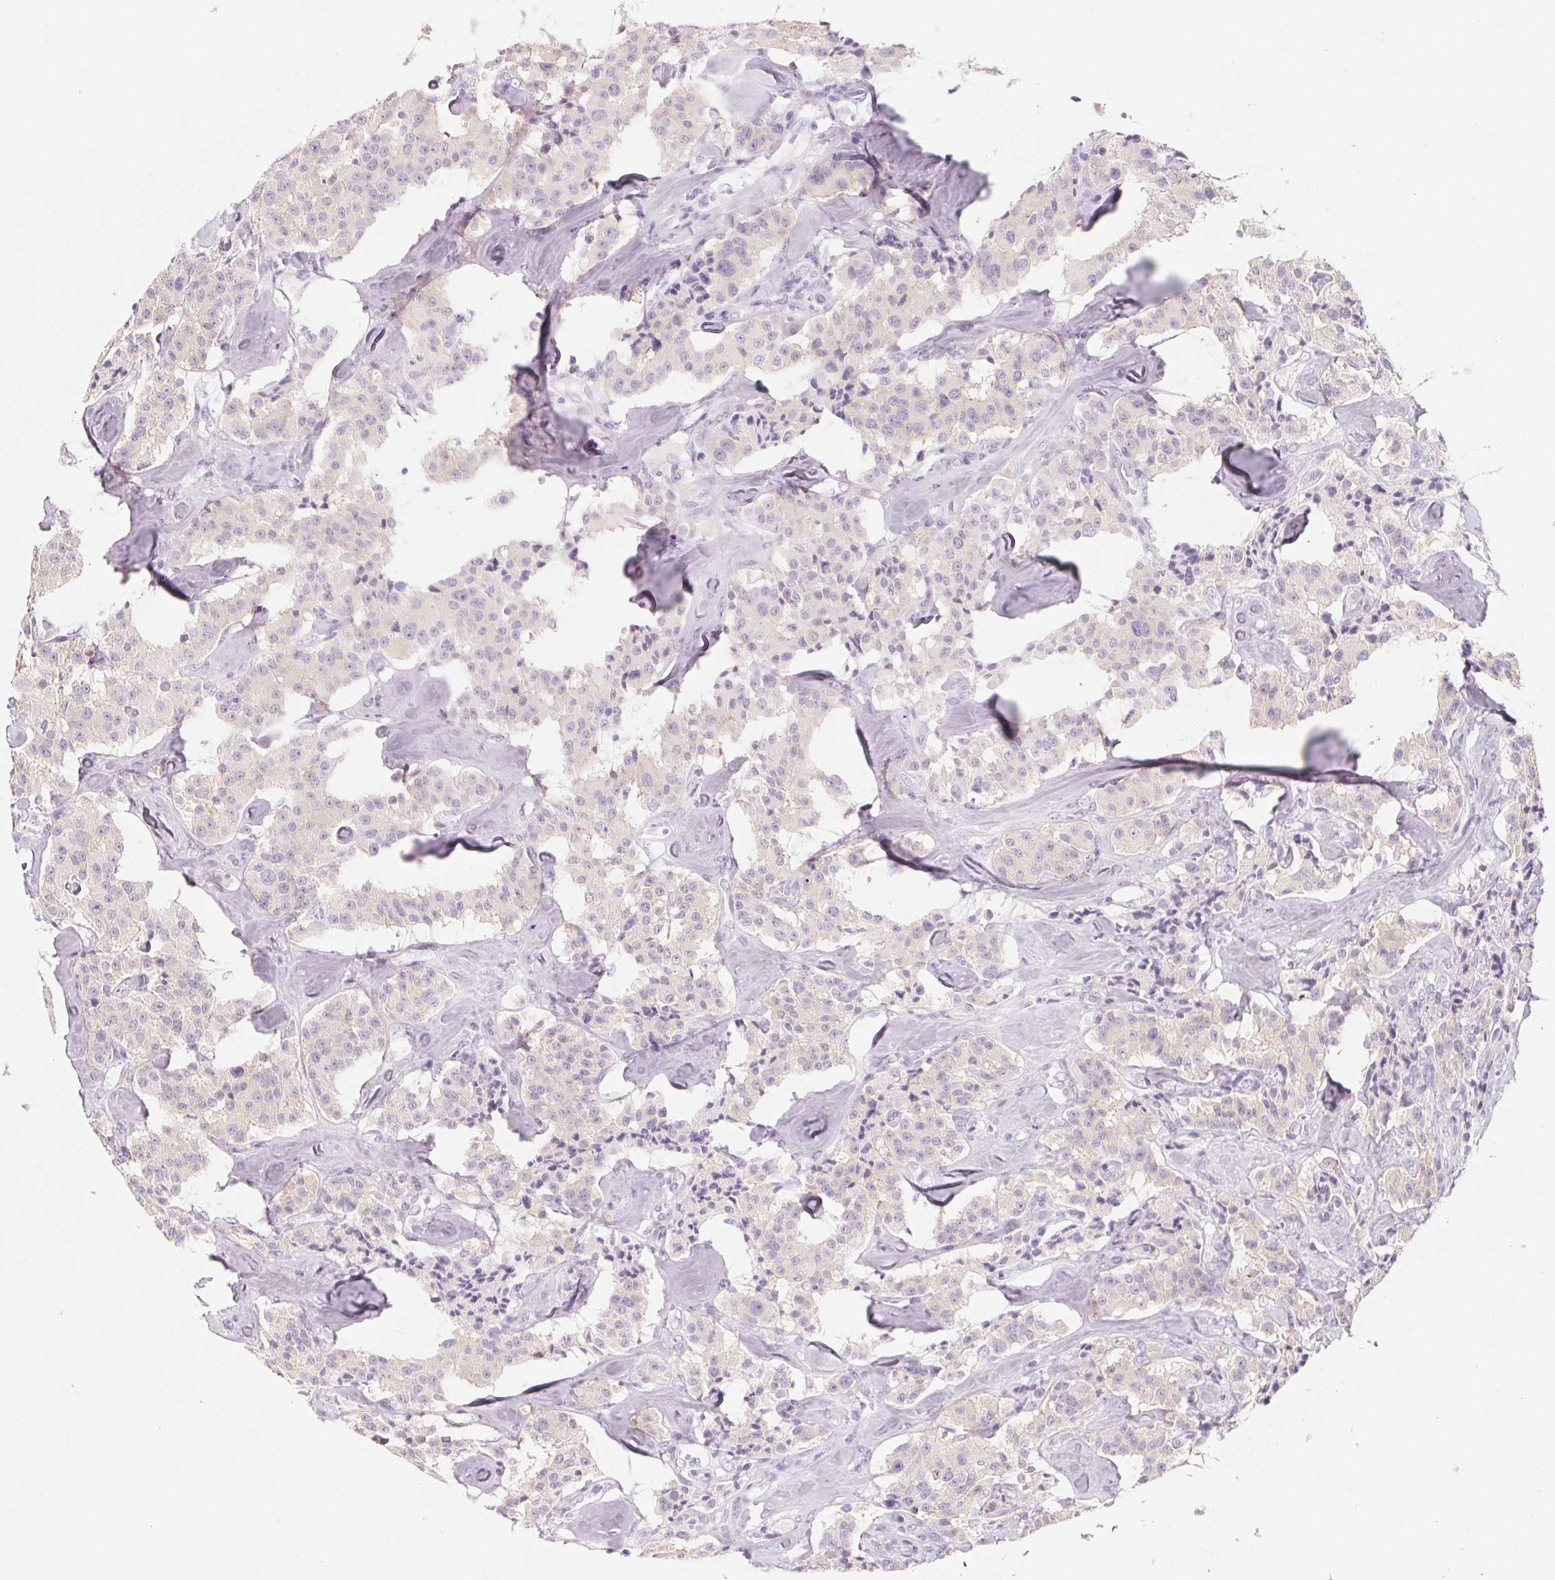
{"staining": {"intensity": "negative", "quantity": "none", "location": "none"}, "tissue": "carcinoid", "cell_type": "Tumor cells", "image_type": "cancer", "snomed": [{"axis": "morphology", "description": "Carcinoid, malignant, NOS"}, {"axis": "topography", "description": "Pancreas"}], "caption": "Photomicrograph shows no protein staining in tumor cells of carcinoid tissue. (DAB IHC visualized using brightfield microscopy, high magnification).", "gene": "SH3GL2", "patient": {"sex": "male", "age": 41}}